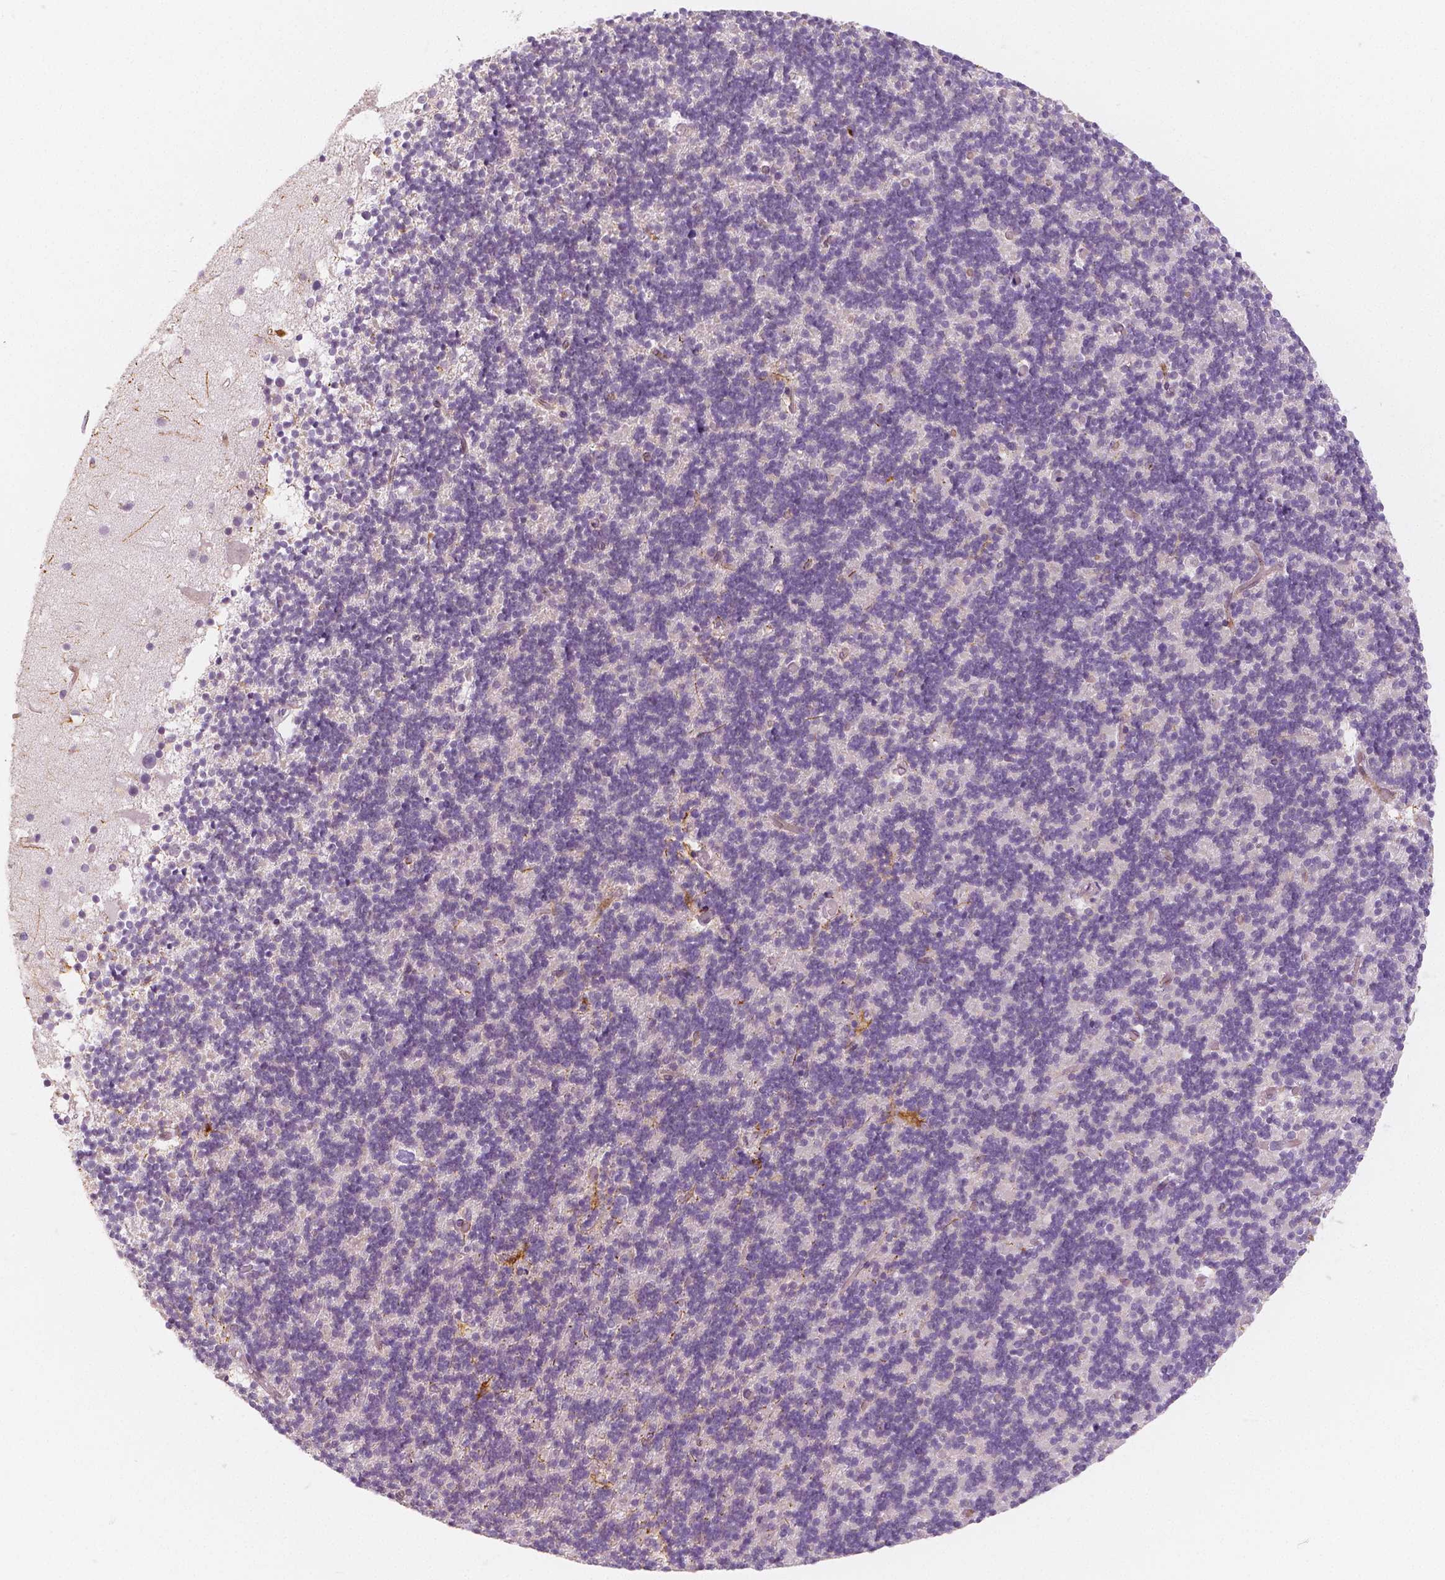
{"staining": {"intensity": "negative", "quantity": "none", "location": "none"}, "tissue": "cerebellum", "cell_type": "Cells in granular layer", "image_type": "normal", "snomed": [{"axis": "morphology", "description": "Normal tissue, NOS"}, {"axis": "topography", "description": "Cerebellum"}], "caption": "Protein analysis of benign cerebellum demonstrates no significant staining in cells in granular layer.", "gene": "KDM5B", "patient": {"sex": "male", "age": 70}}